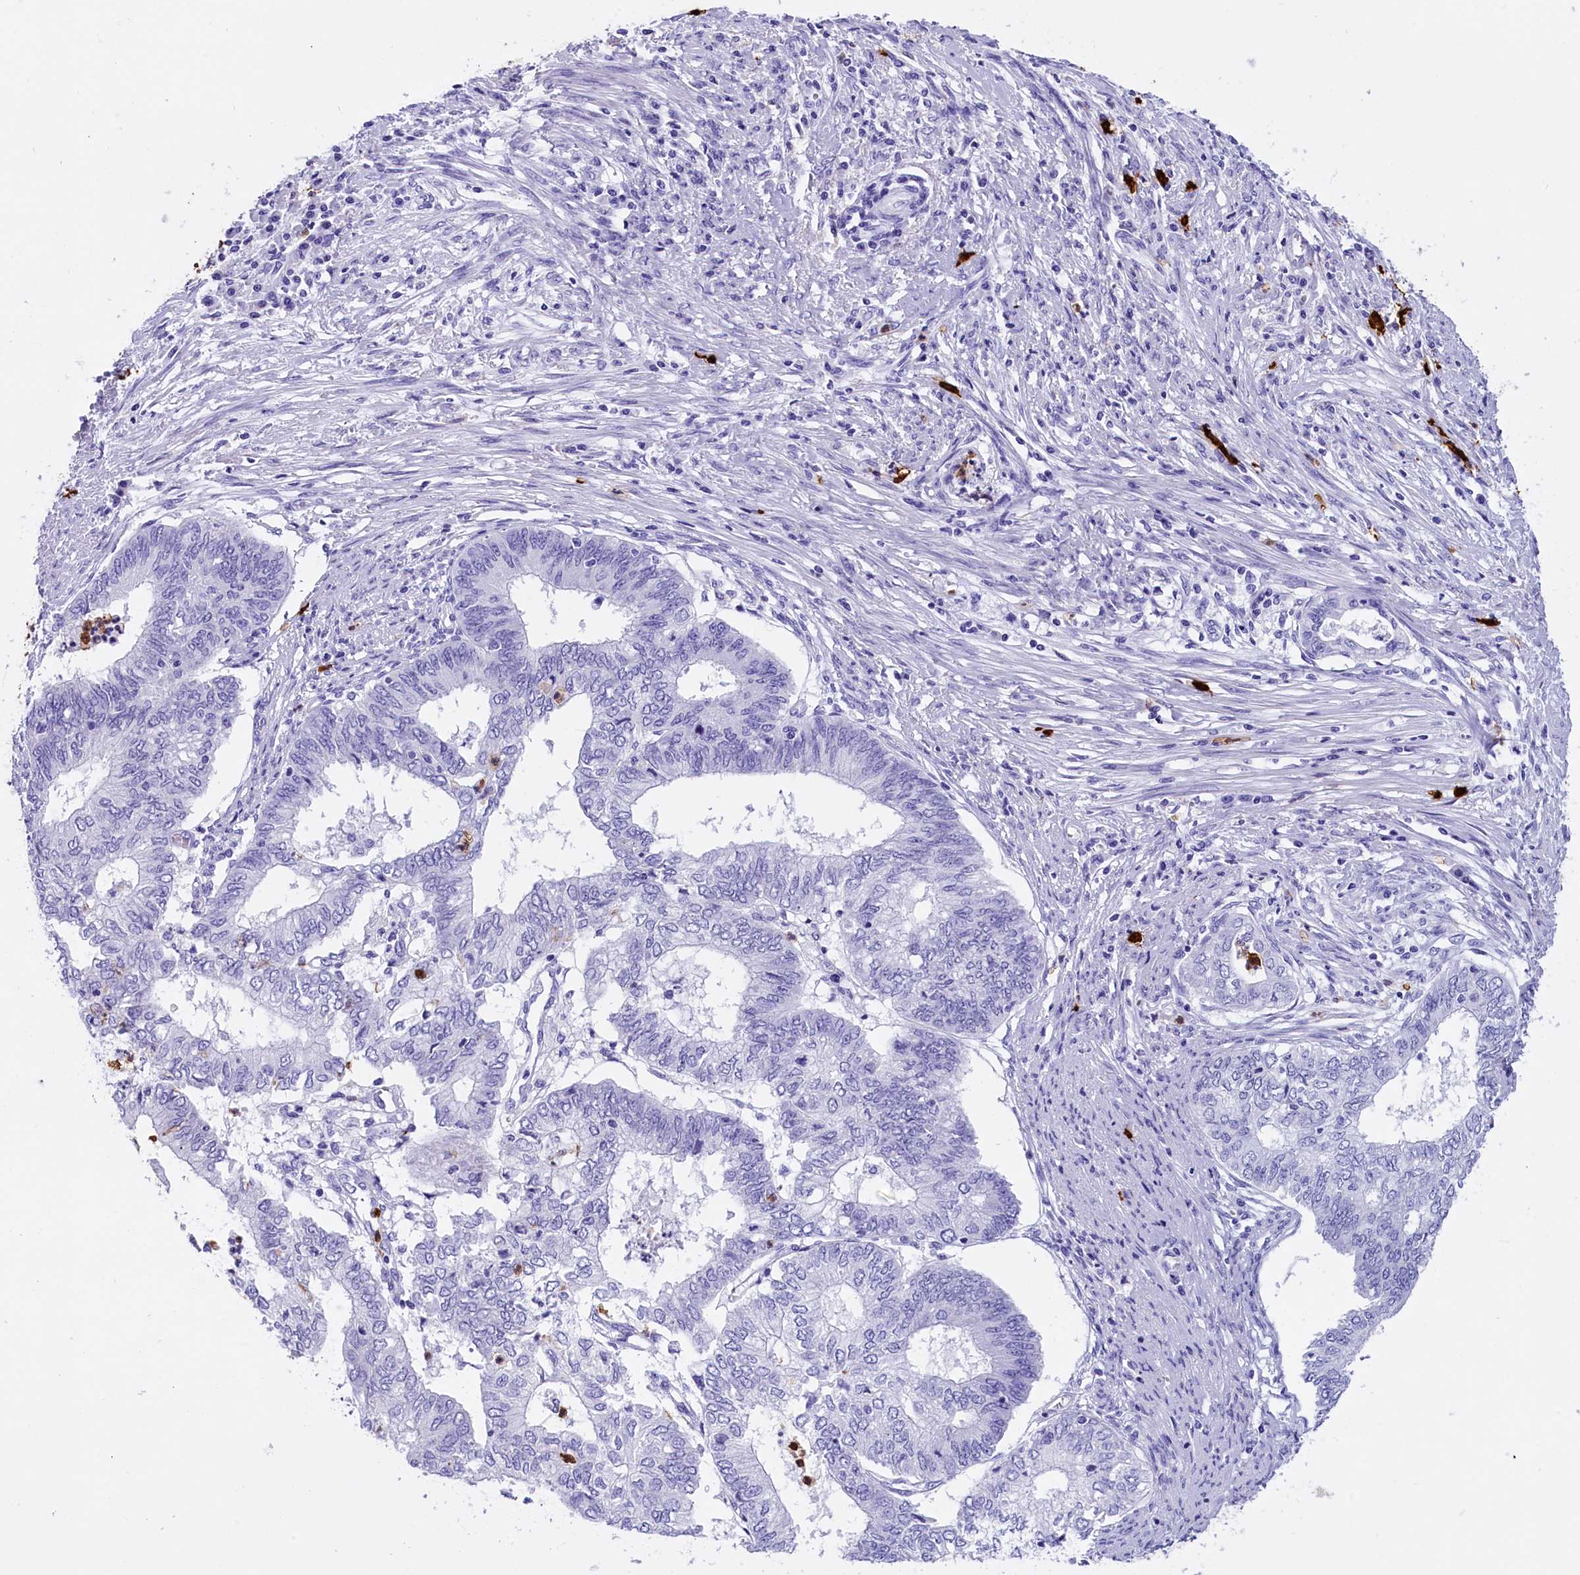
{"staining": {"intensity": "negative", "quantity": "none", "location": "none"}, "tissue": "endometrial cancer", "cell_type": "Tumor cells", "image_type": "cancer", "snomed": [{"axis": "morphology", "description": "Adenocarcinoma, NOS"}, {"axis": "topography", "description": "Endometrium"}], "caption": "A micrograph of human adenocarcinoma (endometrial) is negative for staining in tumor cells.", "gene": "CLC", "patient": {"sex": "female", "age": 68}}